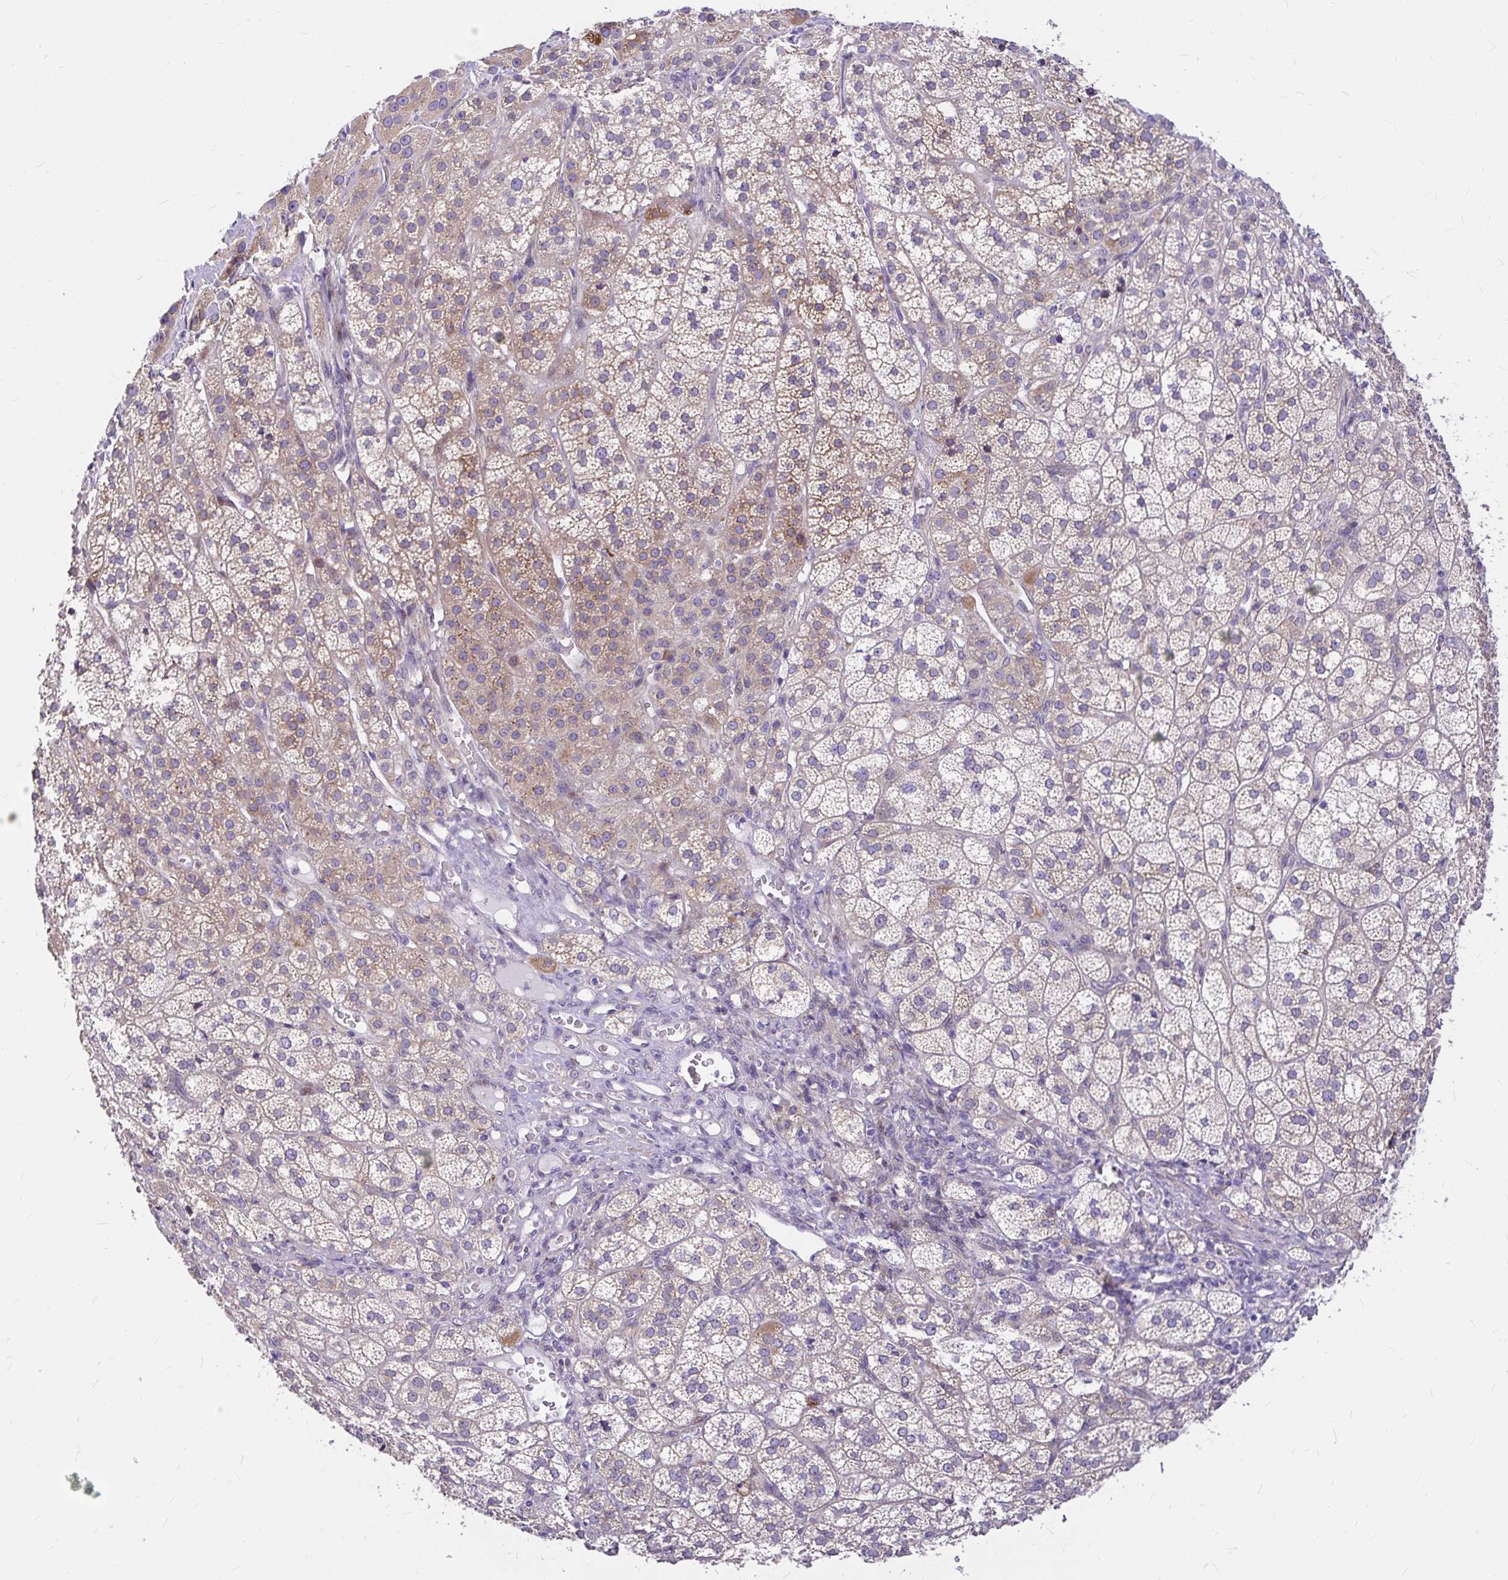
{"staining": {"intensity": "weak", "quantity": ">75%", "location": "cytoplasmic/membranous"}, "tissue": "adrenal gland", "cell_type": "Glandular cells", "image_type": "normal", "snomed": [{"axis": "morphology", "description": "Normal tissue, NOS"}, {"axis": "topography", "description": "Adrenal gland"}], "caption": "A high-resolution histopathology image shows immunohistochemistry staining of benign adrenal gland, which exhibits weak cytoplasmic/membranous positivity in approximately >75% of glandular cells.", "gene": "GABBR2", "patient": {"sex": "female", "age": 60}}